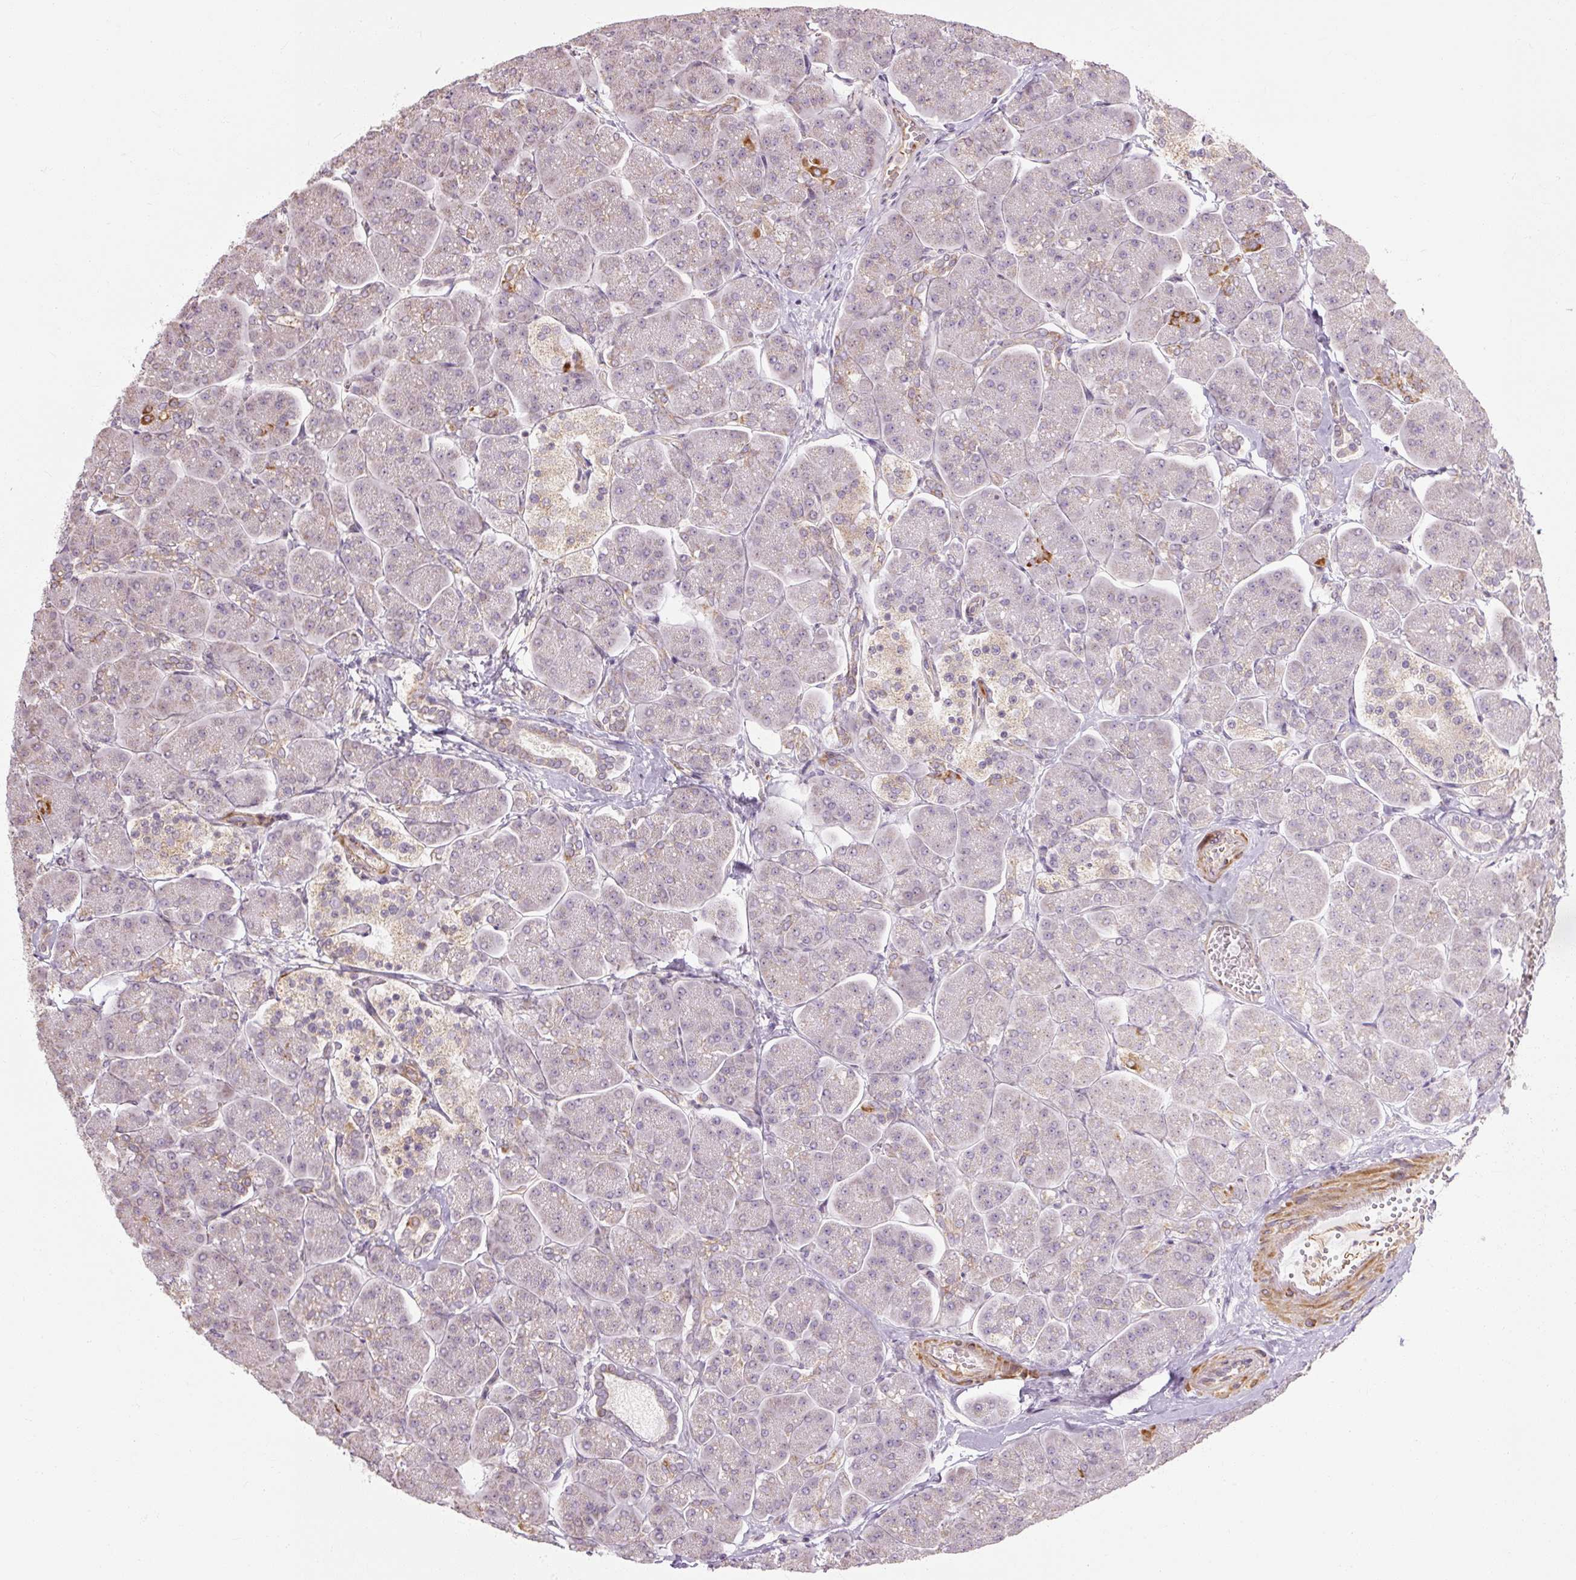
{"staining": {"intensity": "strong", "quantity": "<25%", "location": "cytoplasmic/membranous"}, "tissue": "pancreas", "cell_type": "Exocrine glandular cells", "image_type": "normal", "snomed": [{"axis": "morphology", "description": "Normal tissue, NOS"}, {"axis": "topography", "description": "Pancreas"}, {"axis": "topography", "description": "Peripheral nerve tissue"}], "caption": "Brown immunohistochemical staining in unremarkable pancreas displays strong cytoplasmic/membranous staining in about <25% of exocrine glandular cells.", "gene": "RB1CC1", "patient": {"sex": "male", "age": 54}}